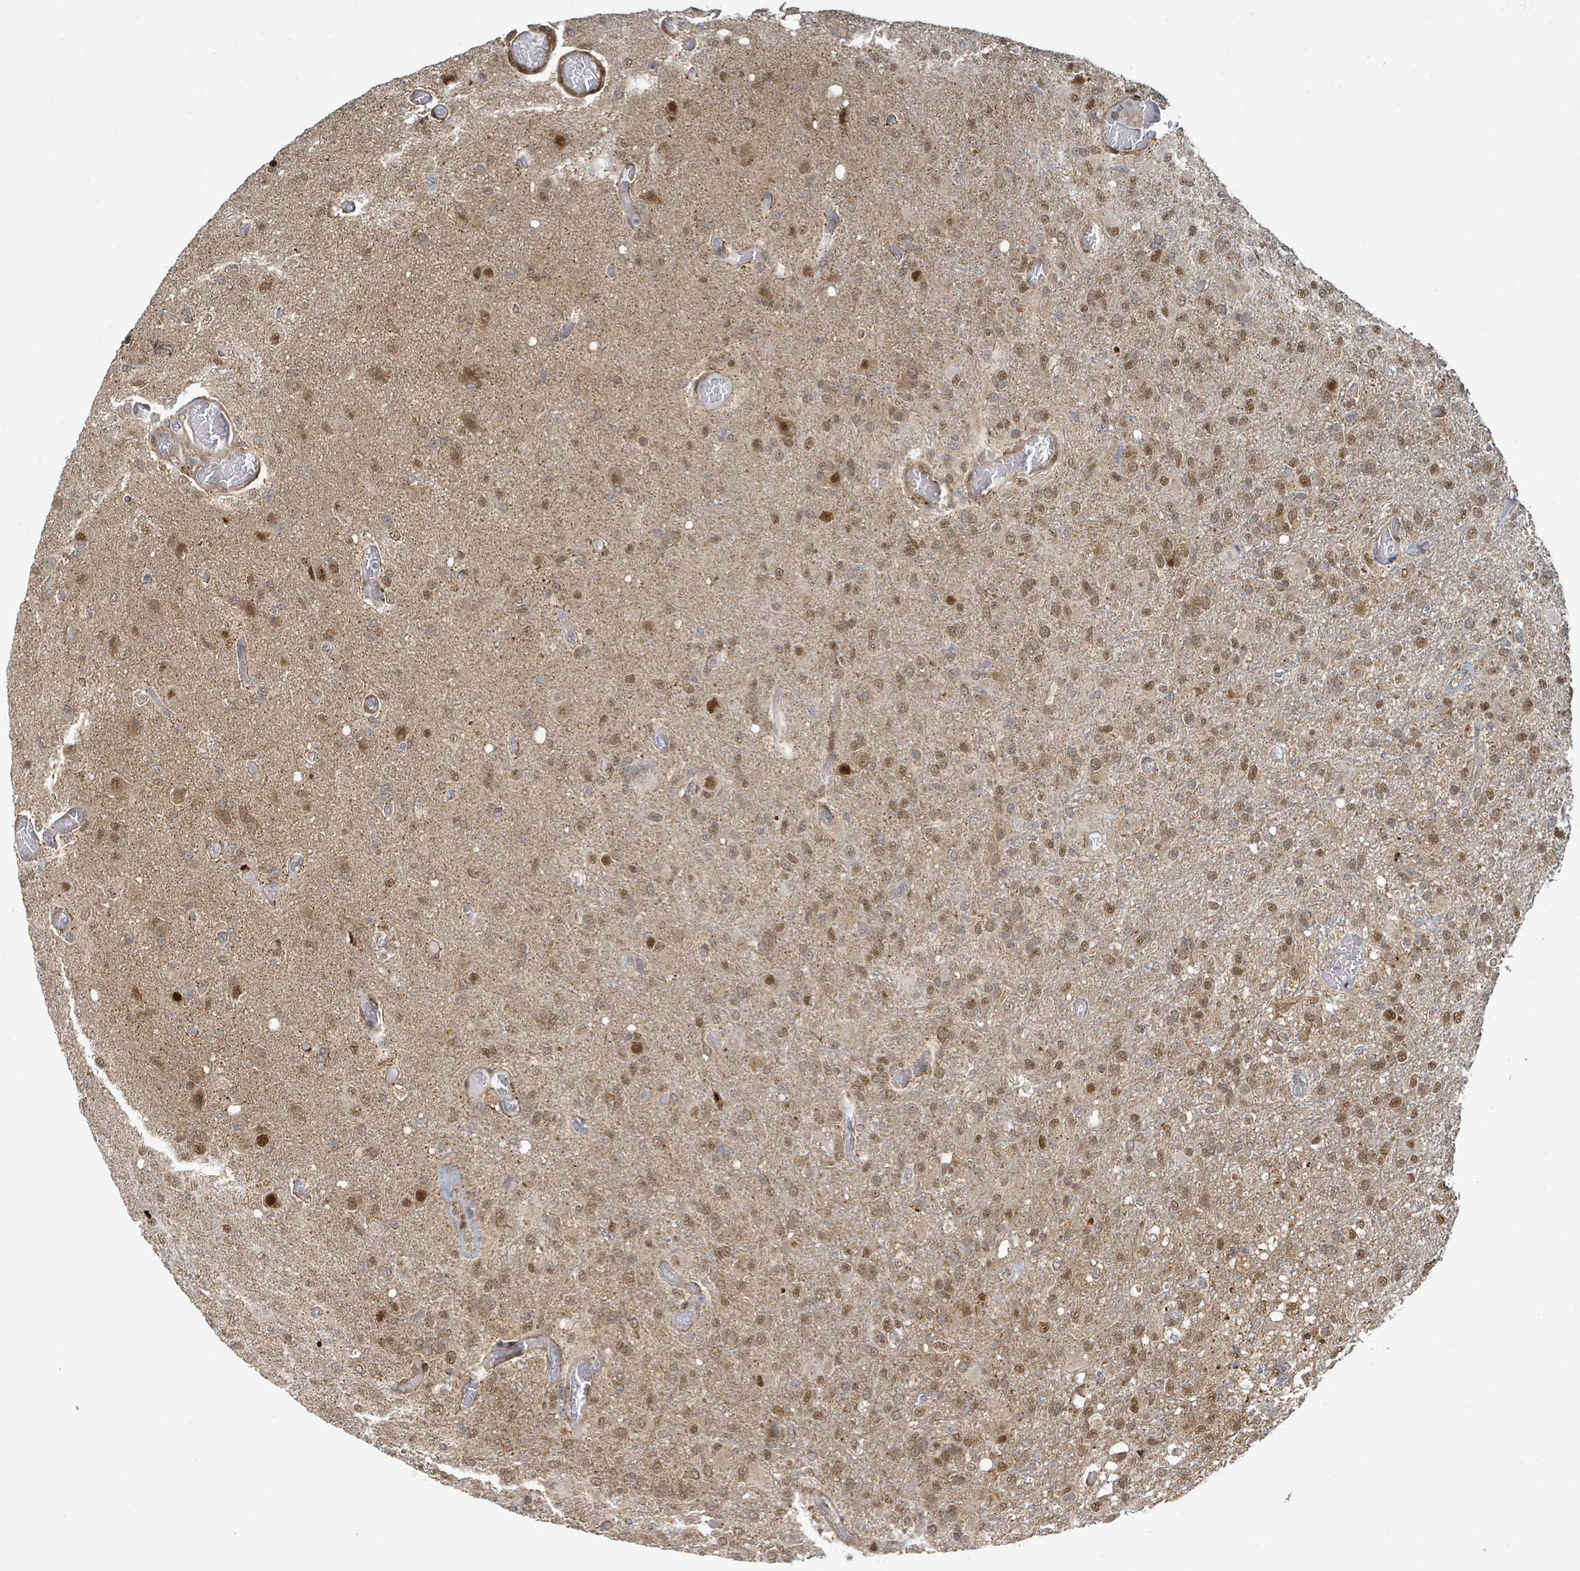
{"staining": {"intensity": "moderate", "quantity": "25%-75%", "location": "cytoplasmic/membranous,nuclear"}, "tissue": "glioma", "cell_type": "Tumor cells", "image_type": "cancer", "snomed": [{"axis": "morphology", "description": "Glioma, malignant, High grade"}, {"axis": "topography", "description": "Brain"}], "caption": "A brown stain labels moderate cytoplasmic/membranous and nuclear expression of a protein in human malignant glioma (high-grade) tumor cells.", "gene": "PSMB7", "patient": {"sex": "female", "age": 74}}